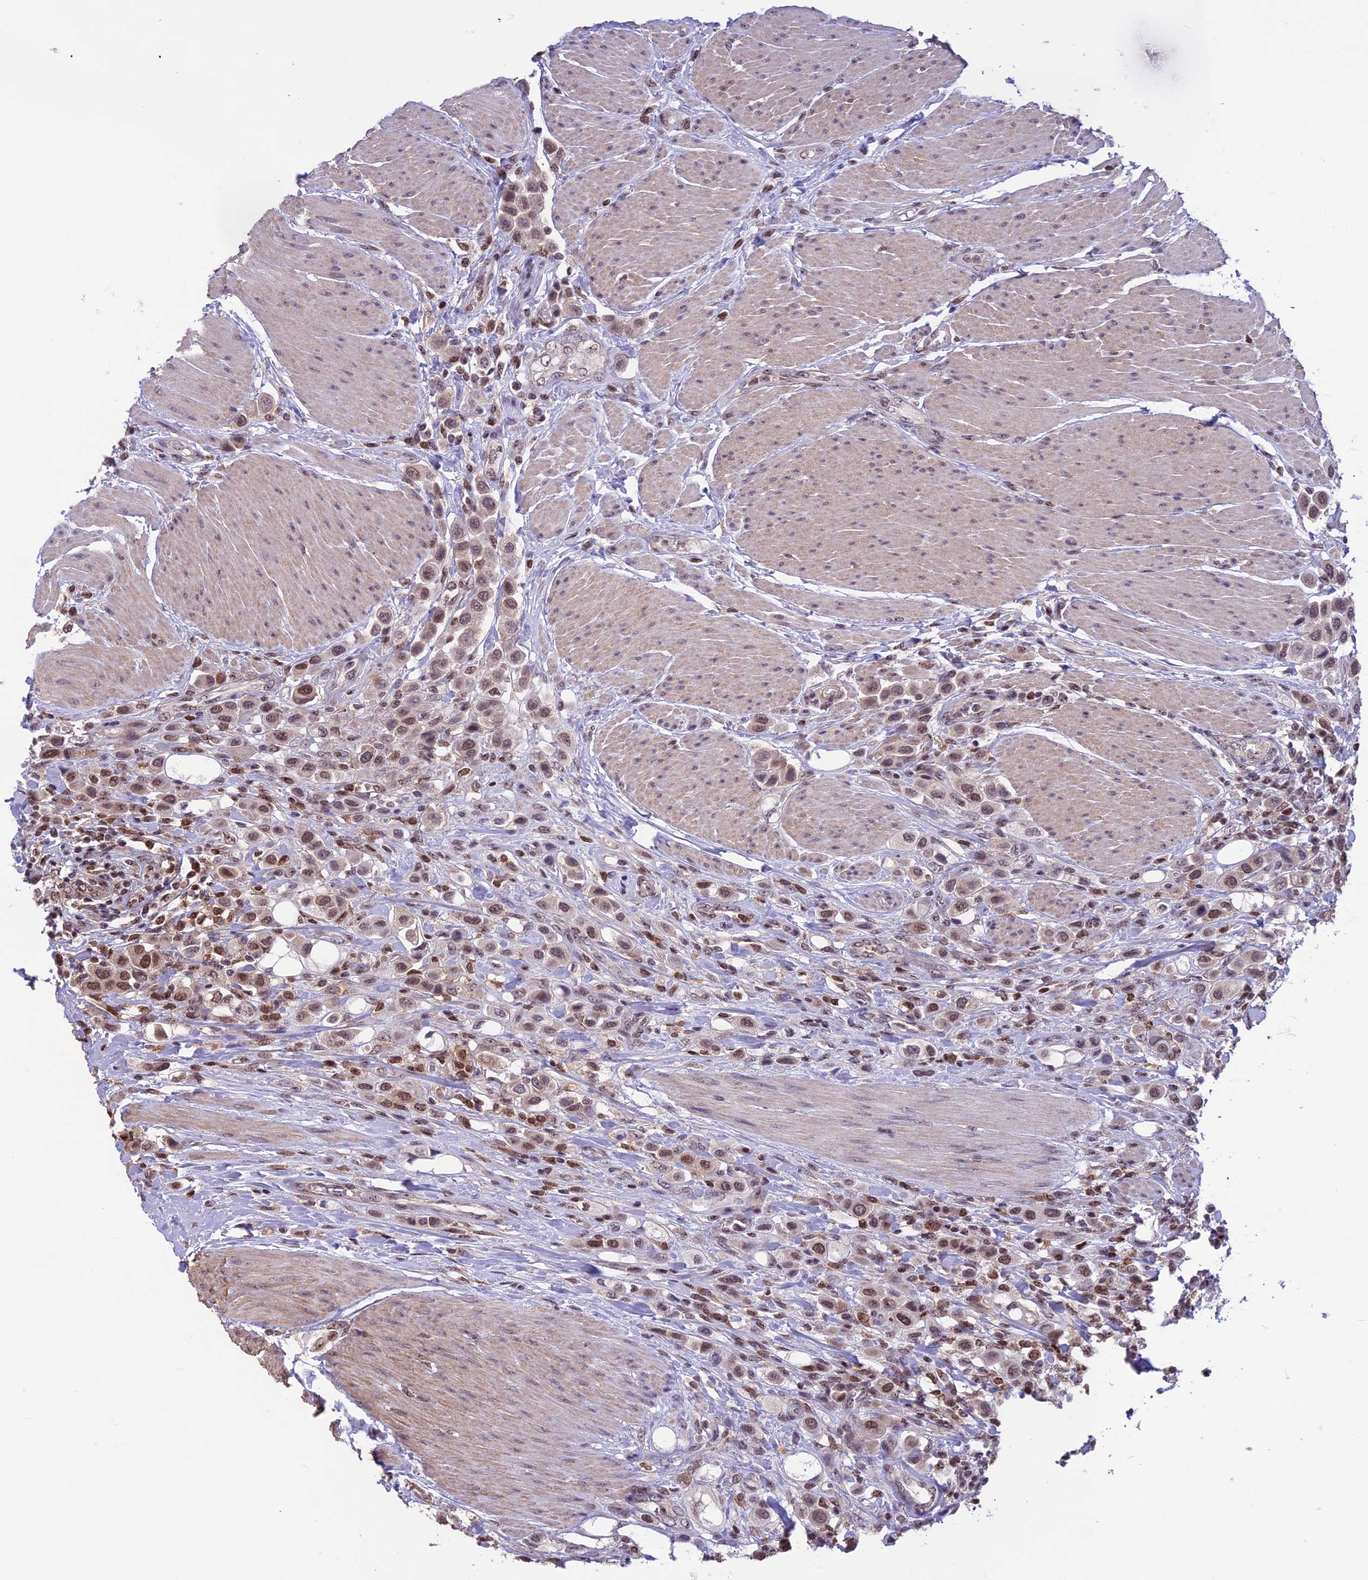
{"staining": {"intensity": "moderate", "quantity": ">75%", "location": "nuclear"}, "tissue": "urothelial cancer", "cell_type": "Tumor cells", "image_type": "cancer", "snomed": [{"axis": "morphology", "description": "Urothelial carcinoma, High grade"}, {"axis": "topography", "description": "Urinary bladder"}], "caption": "Immunohistochemical staining of human high-grade urothelial carcinoma demonstrates moderate nuclear protein staining in approximately >75% of tumor cells.", "gene": "MIS12", "patient": {"sex": "male", "age": 50}}